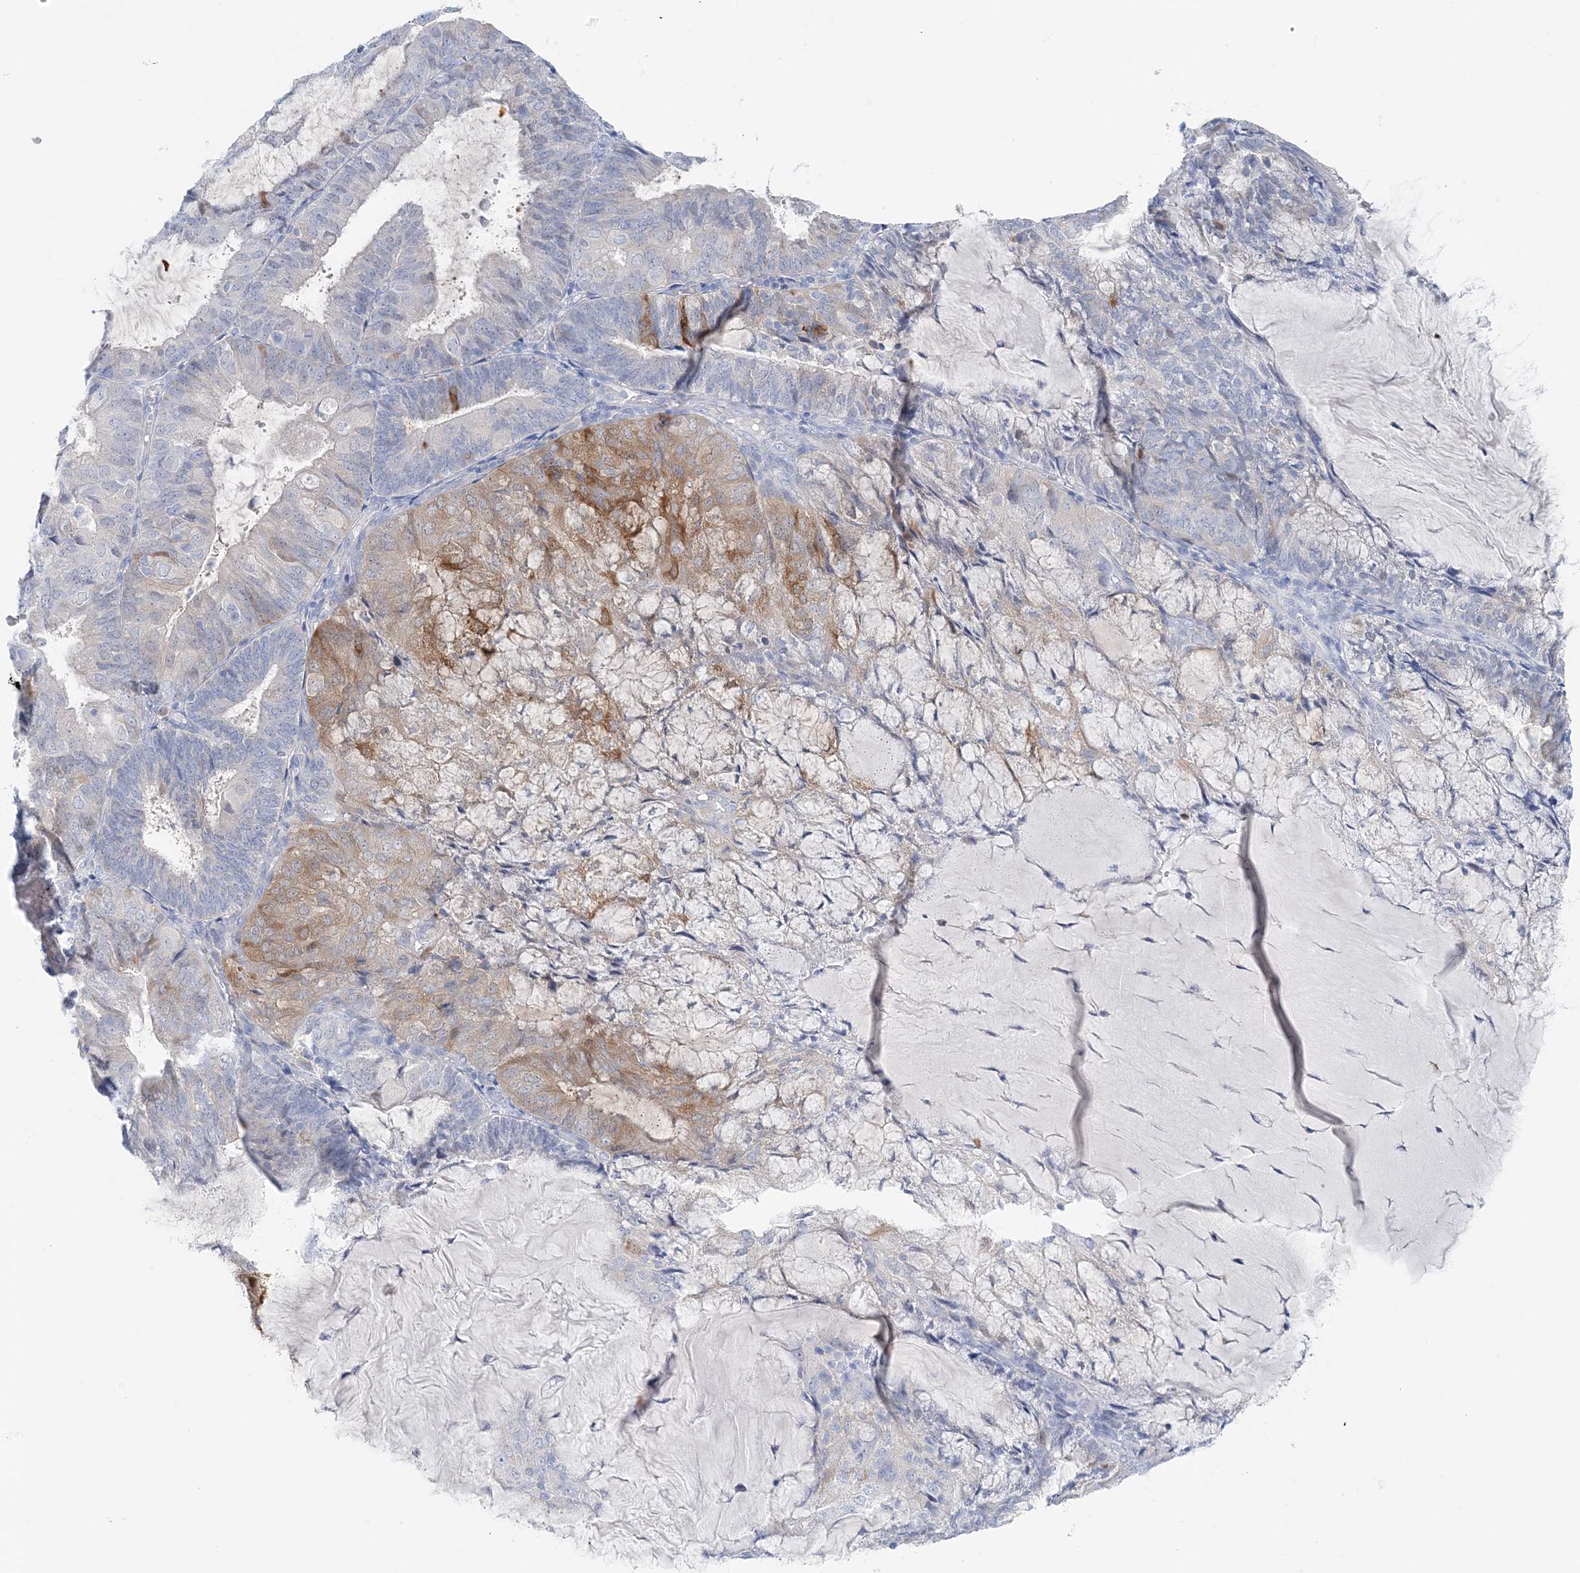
{"staining": {"intensity": "moderate", "quantity": "<25%", "location": "cytoplasmic/membranous"}, "tissue": "endometrial cancer", "cell_type": "Tumor cells", "image_type": "cancer", "snomed": [{"axis": "morphology", "description": "Adenocarcinoma, NOS"}, {"axis": "topography", "description": "Endometrium"}], "caption": "IHC histopathology image of adenocarcinoma (endometrial) stained for a protein (brown), which exhibits low levels of moderate cytoplasmic/membranous staining in about <25% of tumor cells.", "gene": "HMGCS1", "patient": {"sex": "female", "age": 81}}